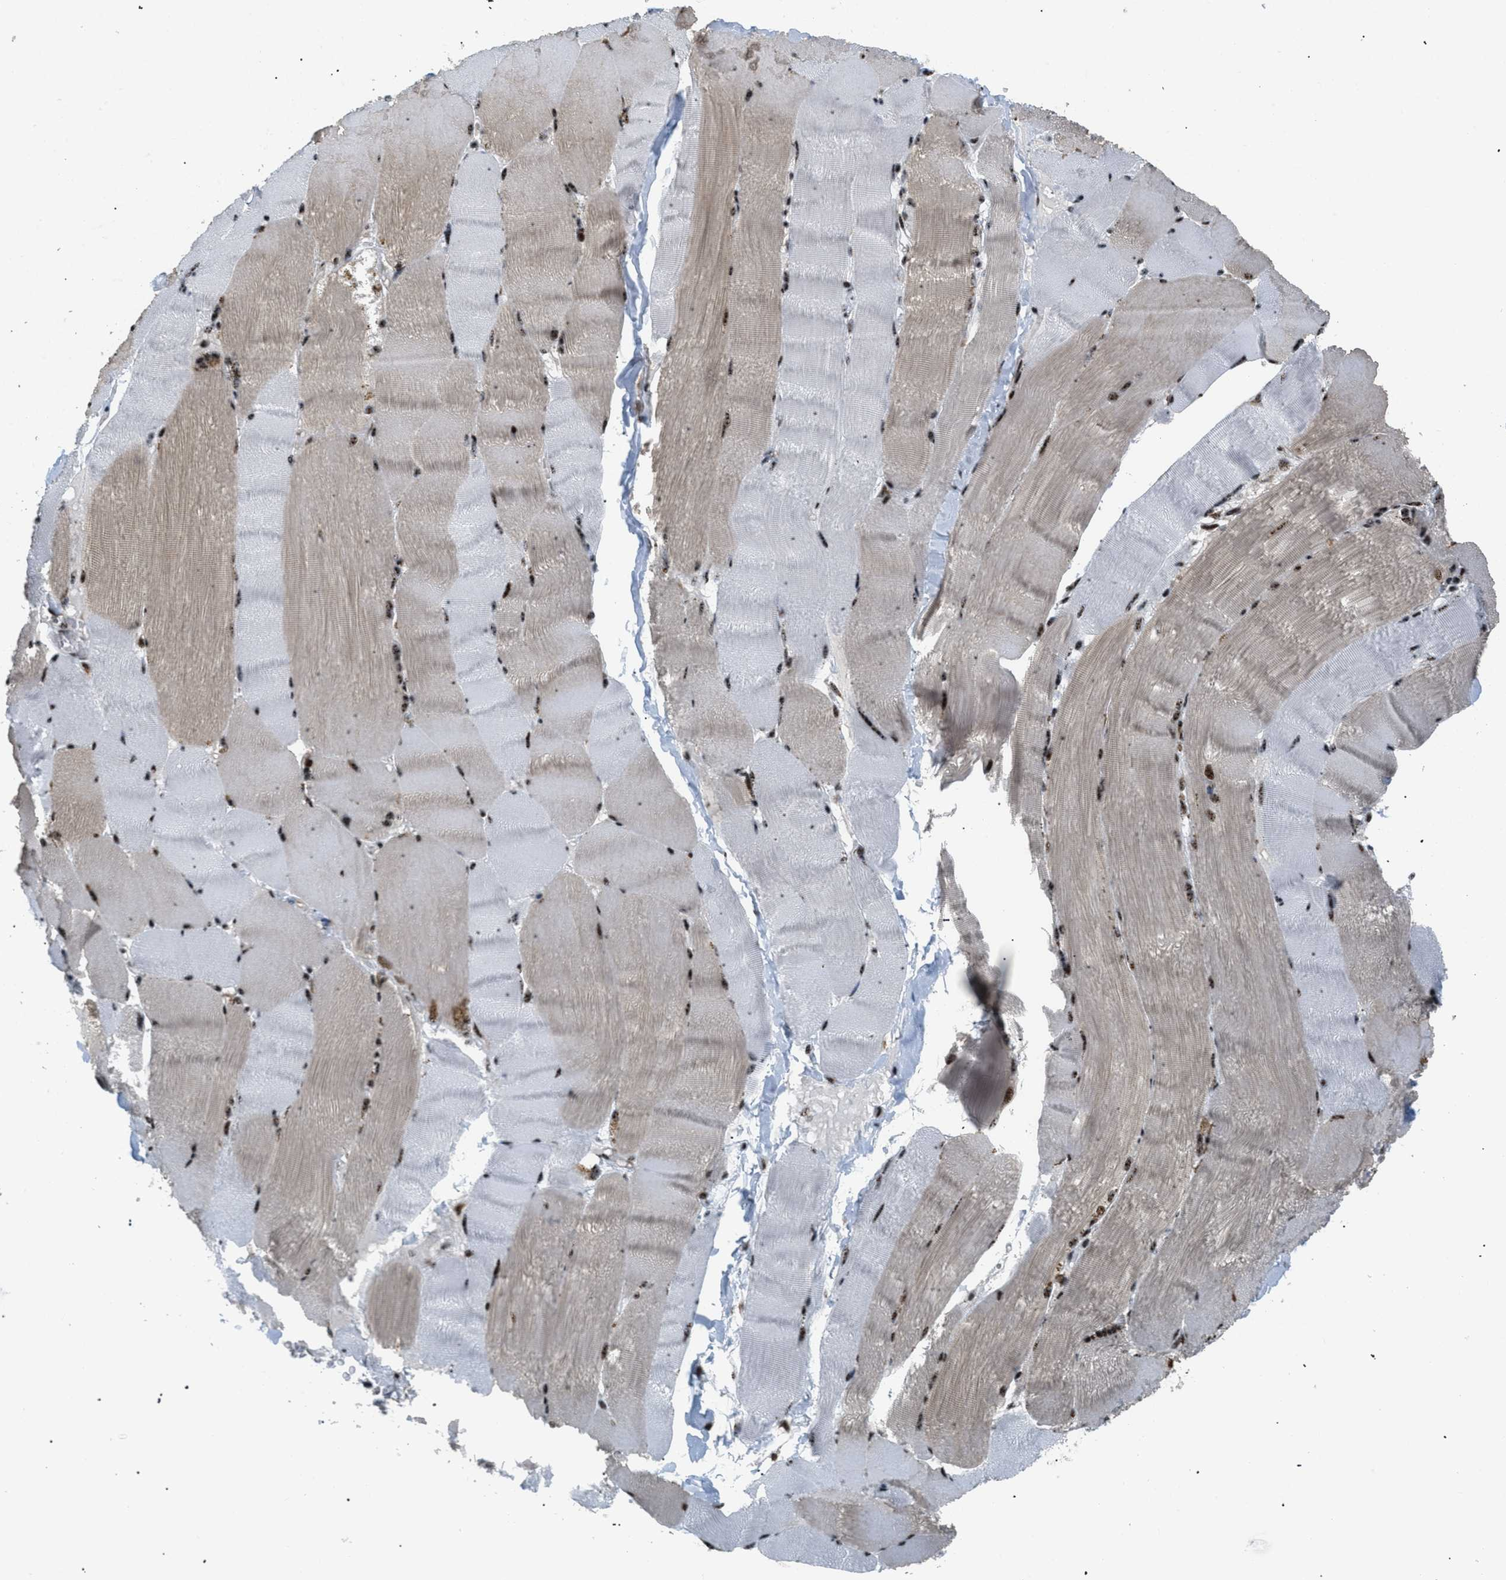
{"staining": {"intensity": "moderate", "quantity": "25%-75%", "location": "cytoplasmic/membranous,nuclear"}, "tissue": "skeletal muscle", "cell_type": "Myocytes", "image_type": "normal", "snomed": [{"axis": "morphology", "description": "Normal tissue, NOS"}, {"axis": "topography", "description": "Skin"}, {"axis": "topography", "description": "Skeletal muscle"}], "caption": "Immunohistochemistry staining of unremarkable skeletal muscle, which demonstrates medium levels of moderate cytoplasmic/membranous,nuclear expression in approximately 25%-75% of myocytes indicating moderate cytoplasmic/membranous,nuclear protein expression. The staining was performed using DAB (3,3'-diaminobenzidine) (brown) for protein detection and nuclei were counterstained in hematoxylin (blue).", "gene": "CDR2", "patient": {"sex": "male", "age": 83}}